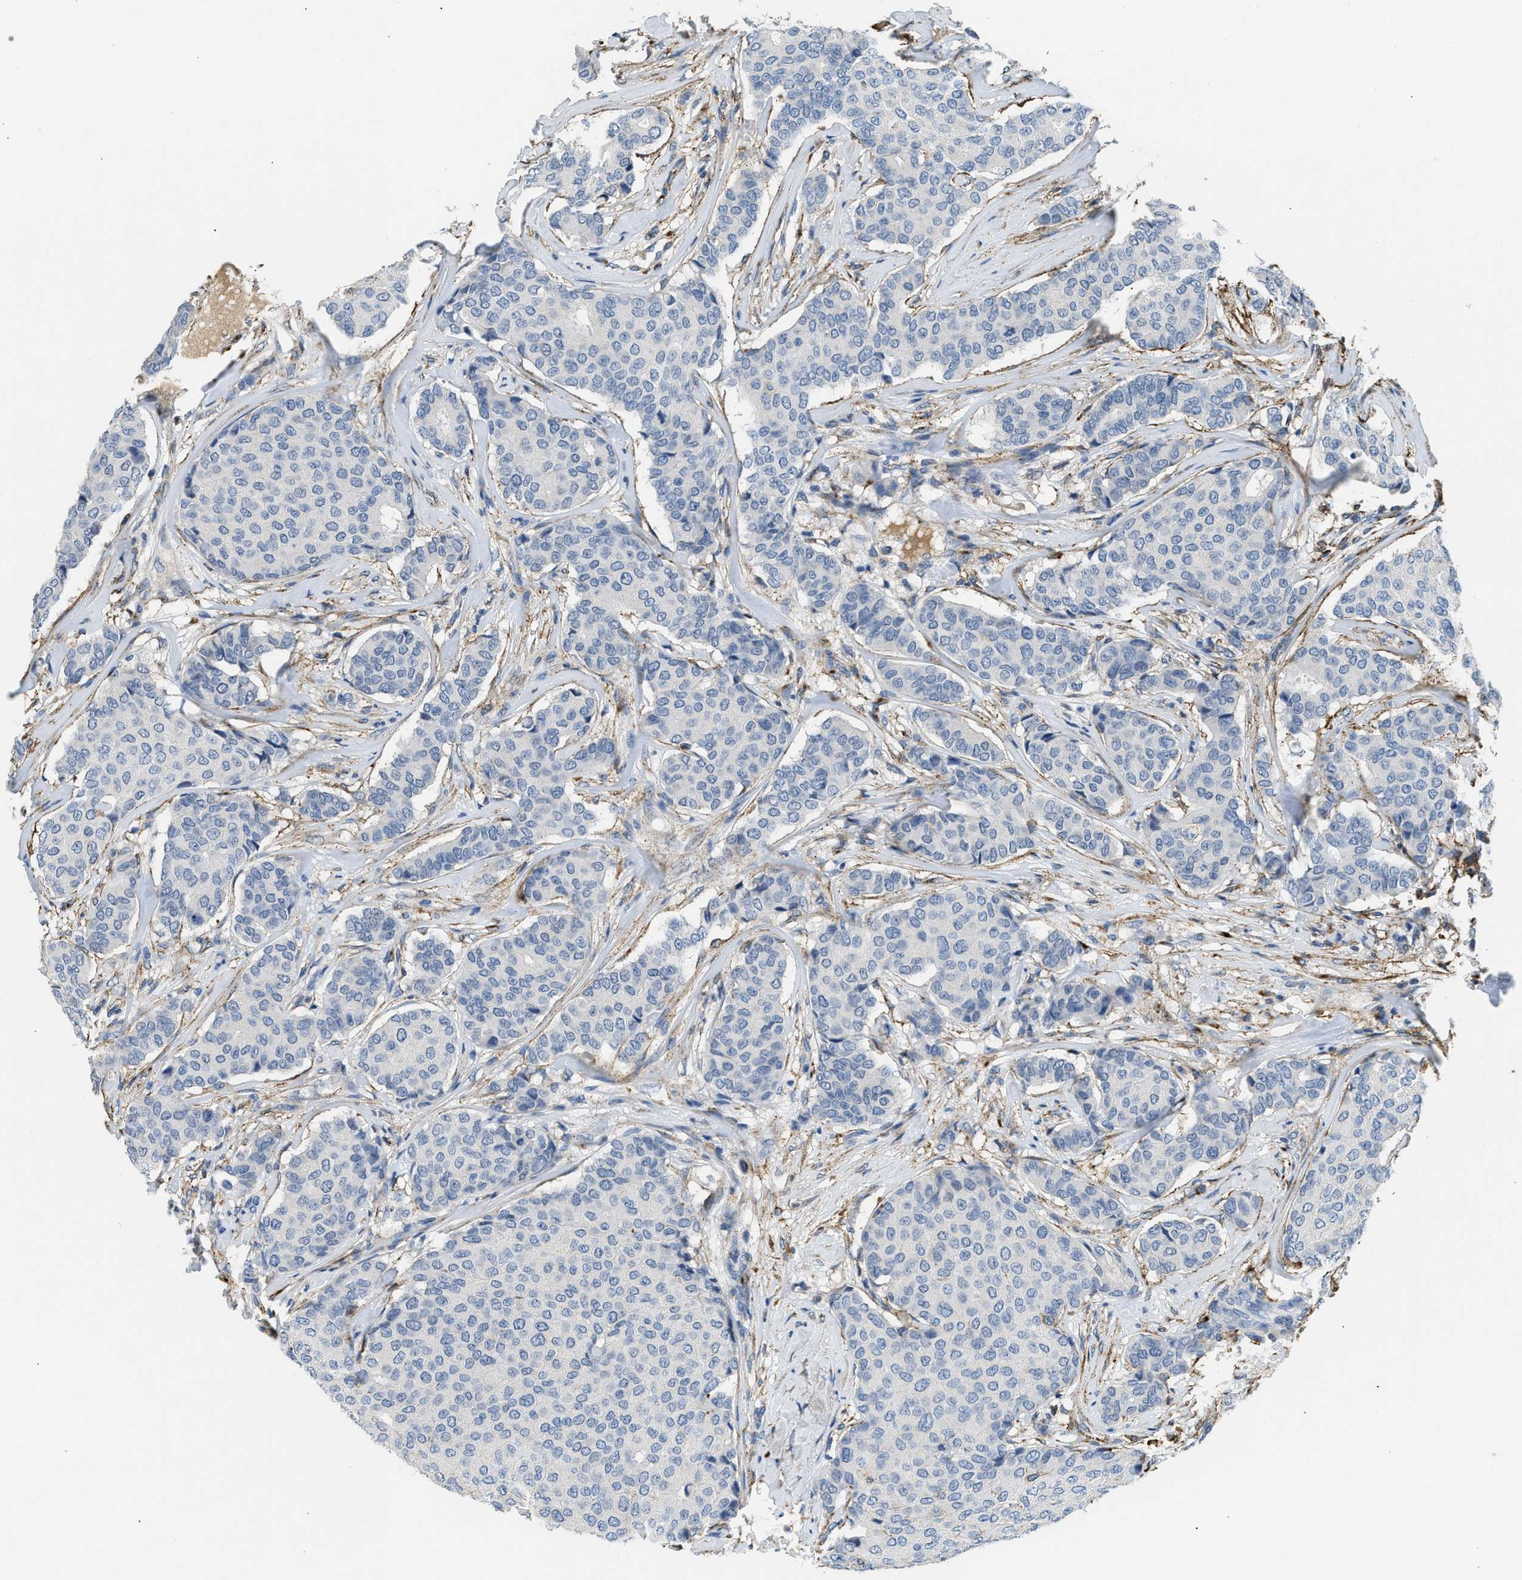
{"staining": {"intensity": "negative", "quantity": "none", "location": "none"}, "tissue": "breast cancer", "cell_type": "Tumor cells", "image_type": "cancer", "snomed": [{"axis": "morphology", "description": "Duct carcinoma"}, {"axis": "topography", "description": "Breast"}], "caption": "A micrograph of infiltrating ductal carcinoma (breast) stained for a protein displays no brown staining in tumor cells.", "gene": "LRP1", "patient": {"sex": "female", "age": 75}}